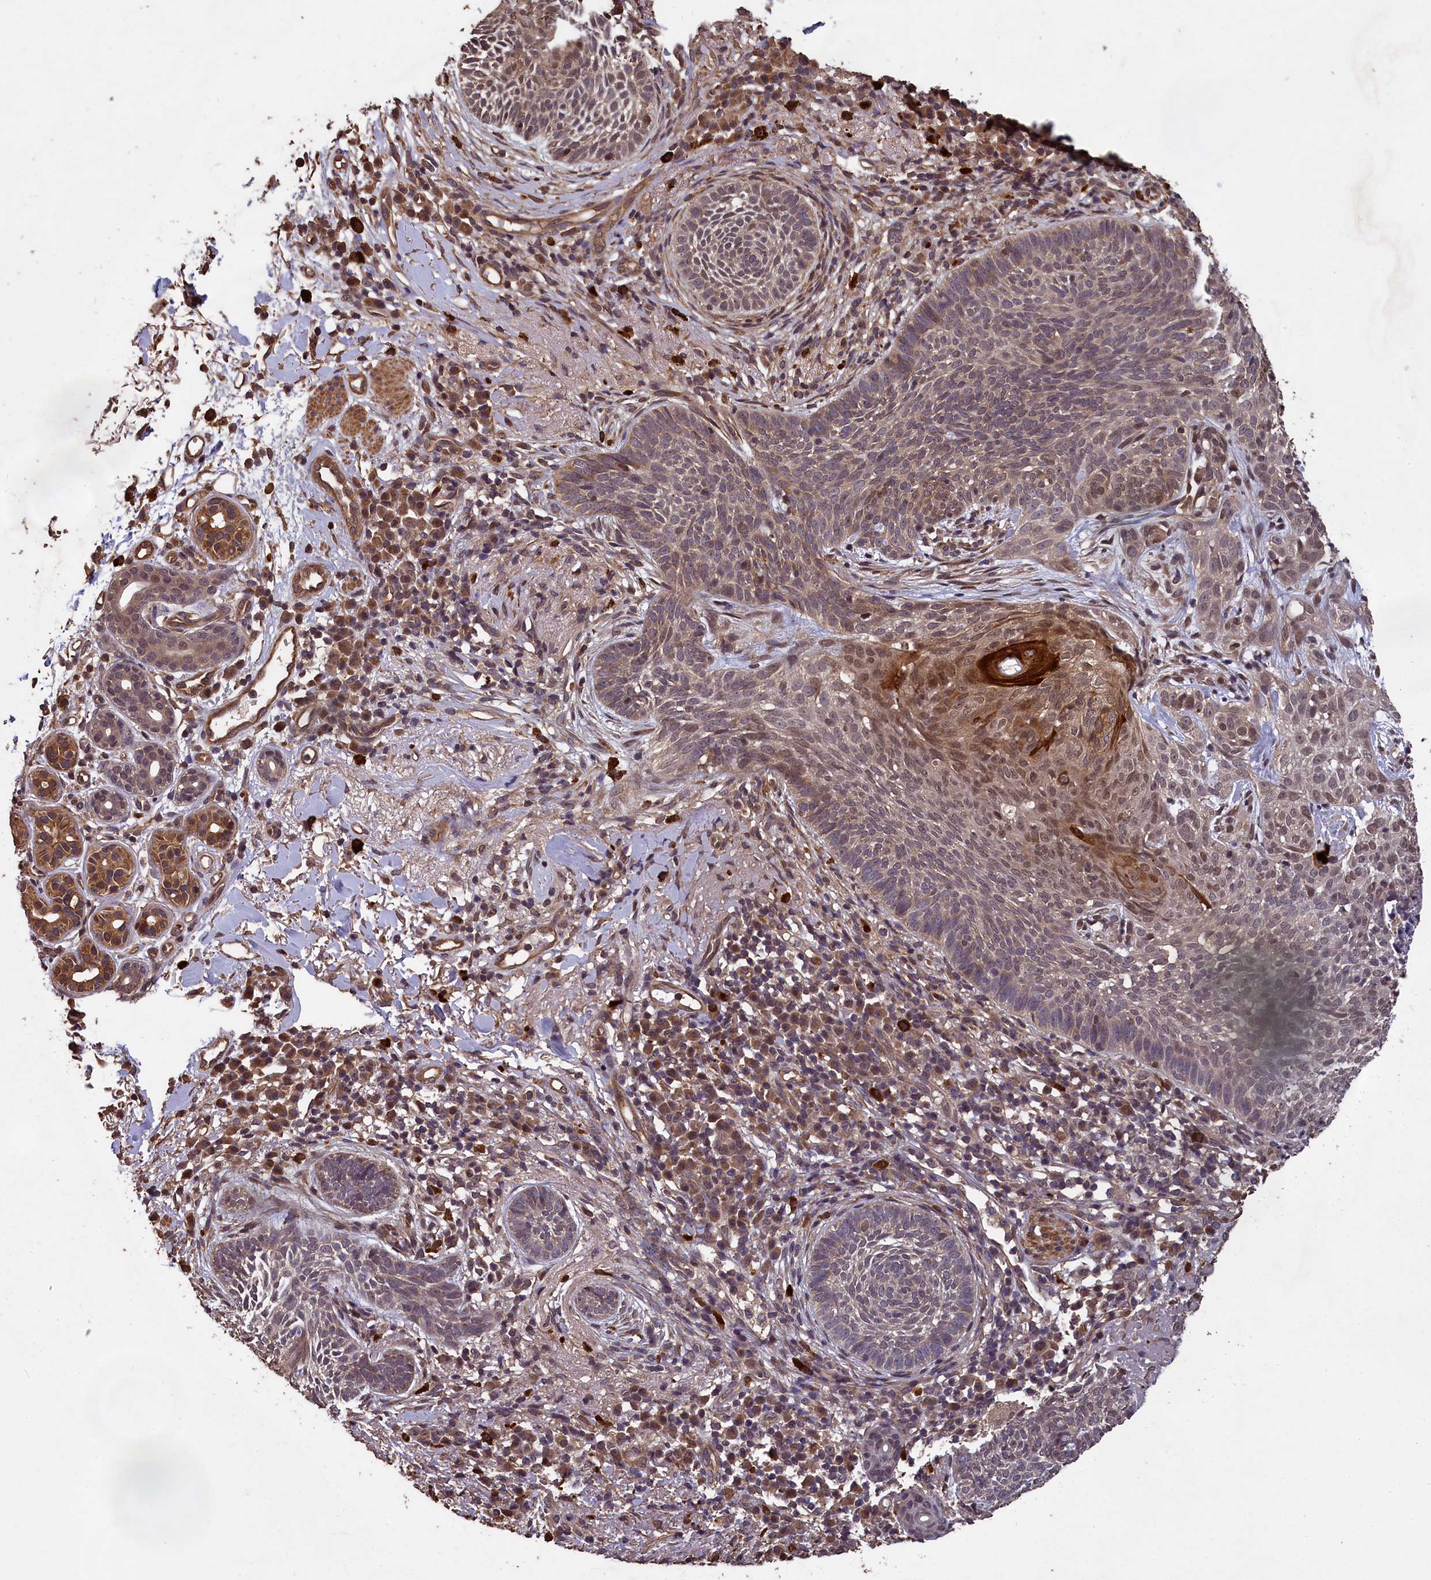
{"staining": {"intensity": "negative", "quantity": "none", "location": "none"}, "tissue": "skin cancer", "cell_type": "Tumor cells", "image_type": "cancer", "snomed": [{"axis": "morphology", "description": "Basal cell carcinoma"}, {"axis": "topography", "description": "Skin"}], "caption": "Immunohistochemistry (IHC) histopathology image of neoplastic tissue: human skin cancer (basal cell carcinoma) stained with DAB demonstrates no significant protein positivity in tumor cells.", "gene": "CHD9", "patient": {"sex": "male", "age": 85}}